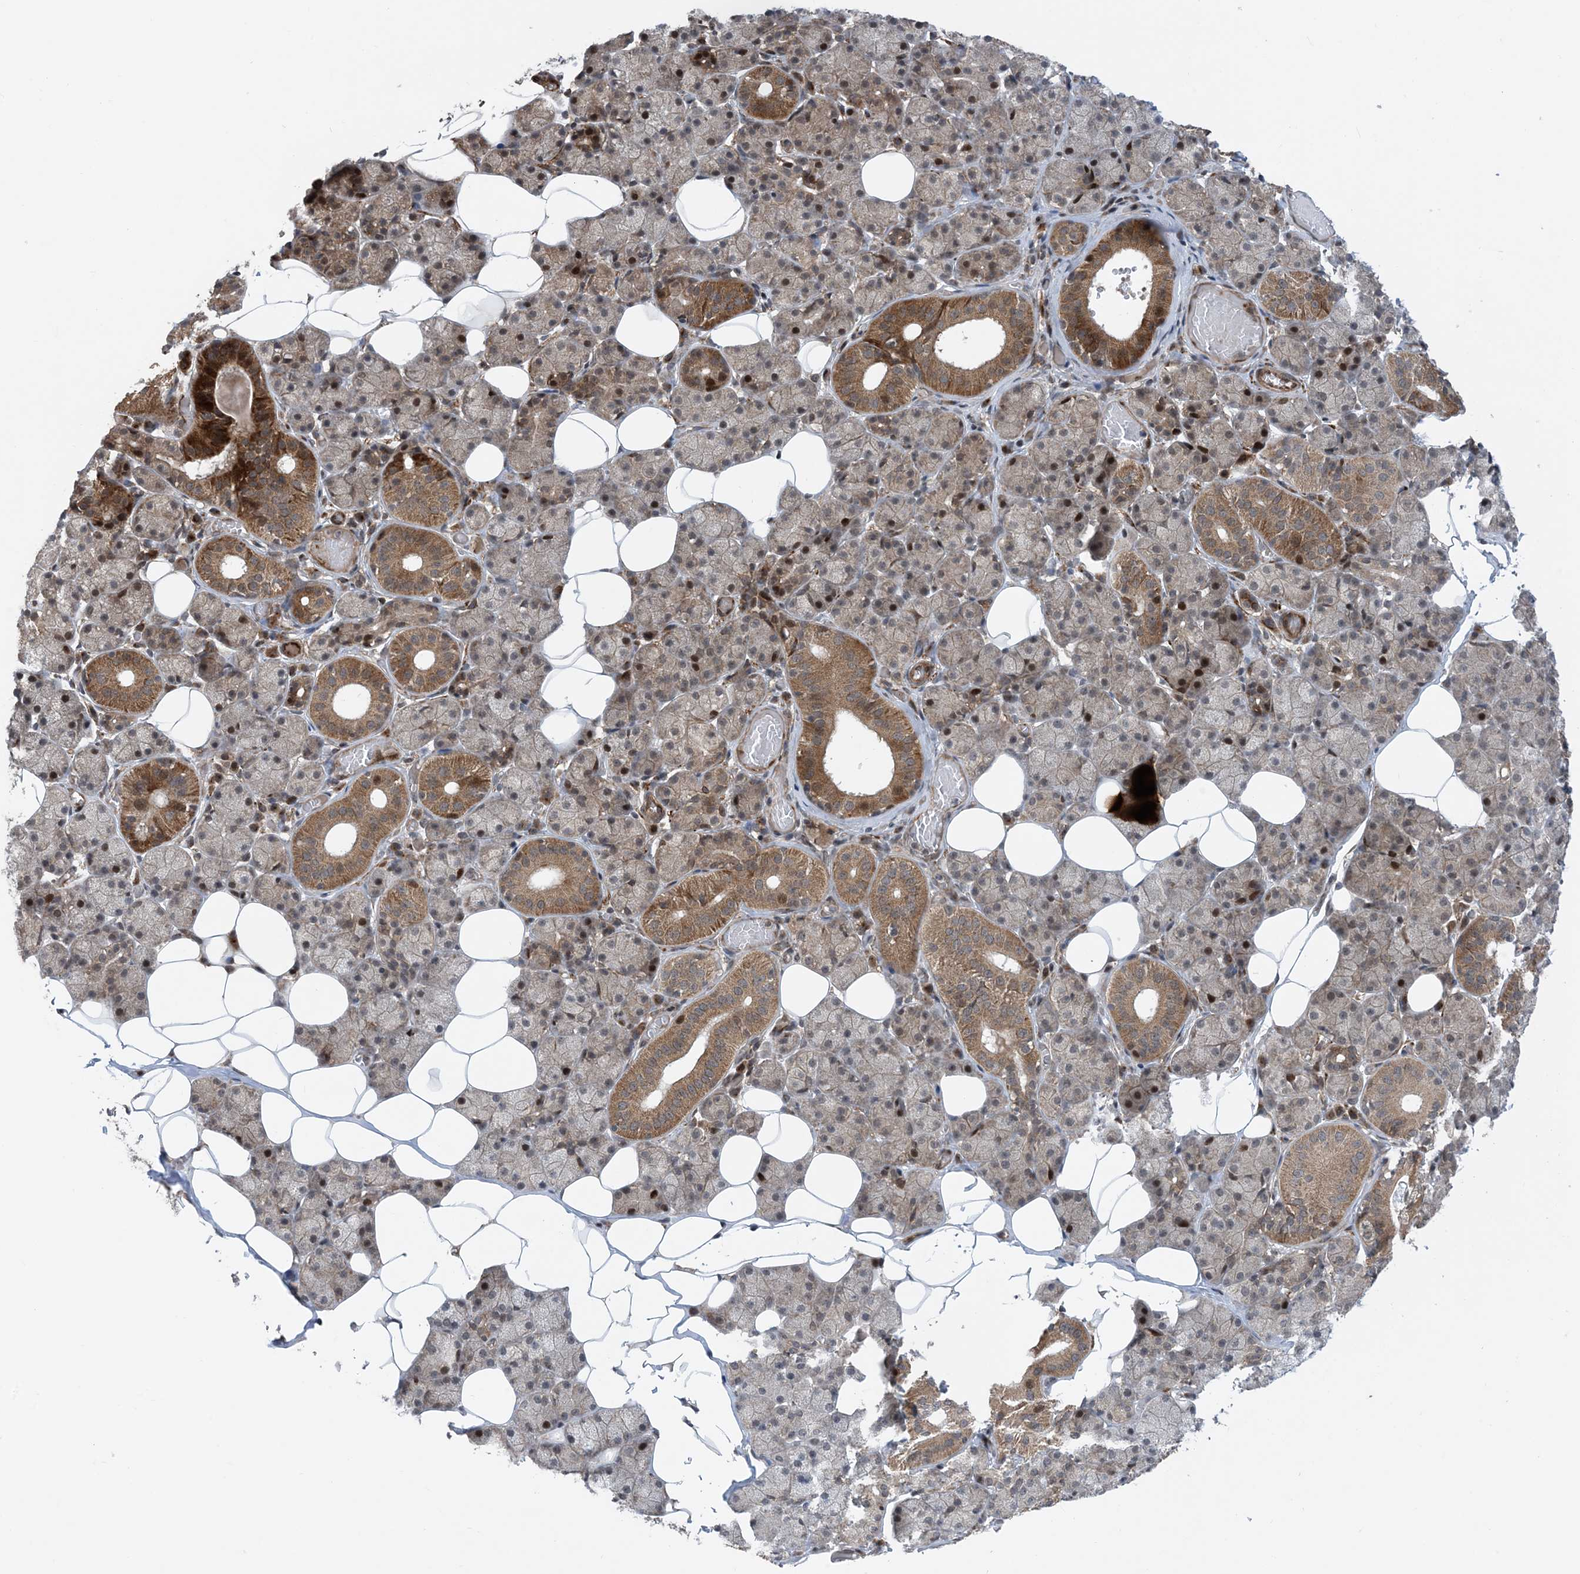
{"staining": {"intensity": "moderate", "quantity": "25%-75%", "location": "cytoplasmic/membranous,nuclear"}, "tissue": "salivary gland", "cell_type": "Glandular cells", "image_type": "normal", "snomed": [{"axis": "morphology", "description": "Normal tissue, NOS"}, {"axis": "topography", "description": "Salivary gland"}], "caption": "A brown stain highlights moderate cytoplasmic/membranous,nuclear staining of a protein in glandular cells of benign salivary gland. Nuclei are stained in blue.", "gene": "HEMK1", "patient": {"sex": "female", "age": 33}}